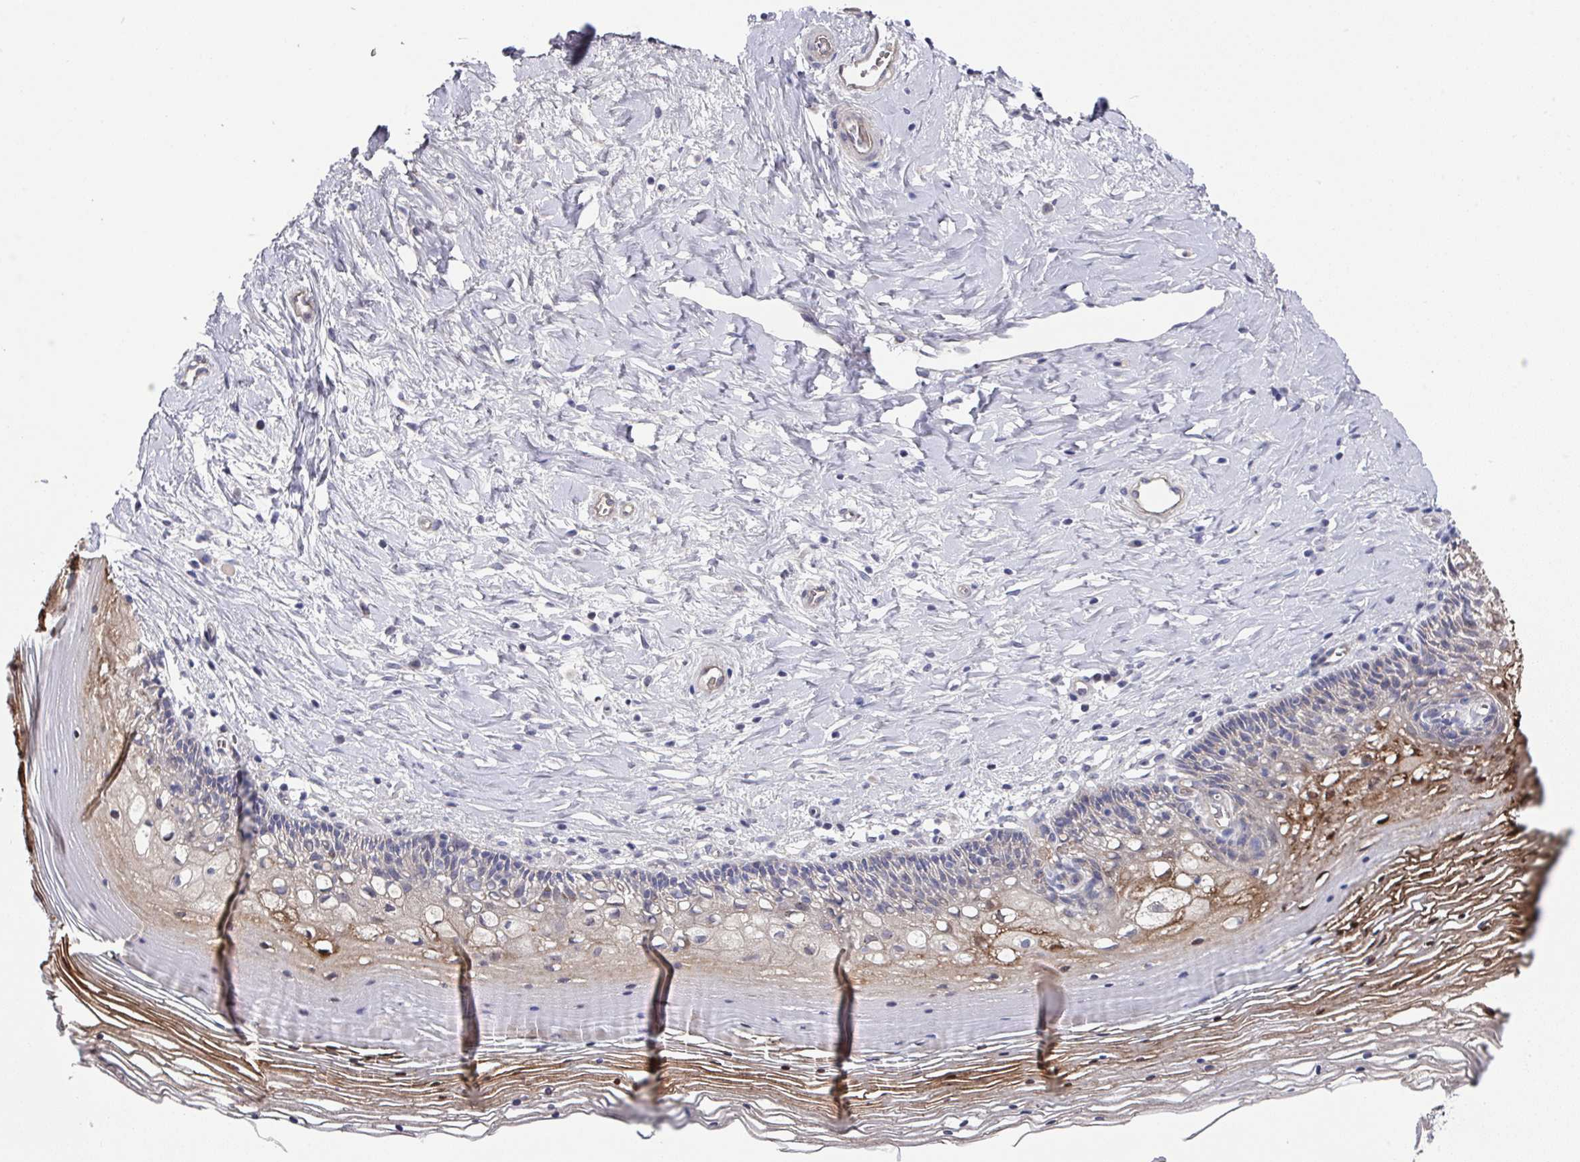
{"staining": {"intensity": "weak", "quantity": "25%-75%", "location": "cytoplasmic/membranous"}, "tissue": "cervix", "cell_type": "Glandular cells", "image_type": "normal", "snomed": [{"axis": "morphology", "description": "Normal tissue, NOS"}, {"axis": "topography", "description": "Cervix"}], "caption": "Weak cytoplasmic/membranous expression for a protein is appreciated in about 25%-75% of glandular cells of unremarkable cervix using immunohistochemistry (IHC).", "gene": "PRR5", "patient": {"sex": "female", "age": 36}}